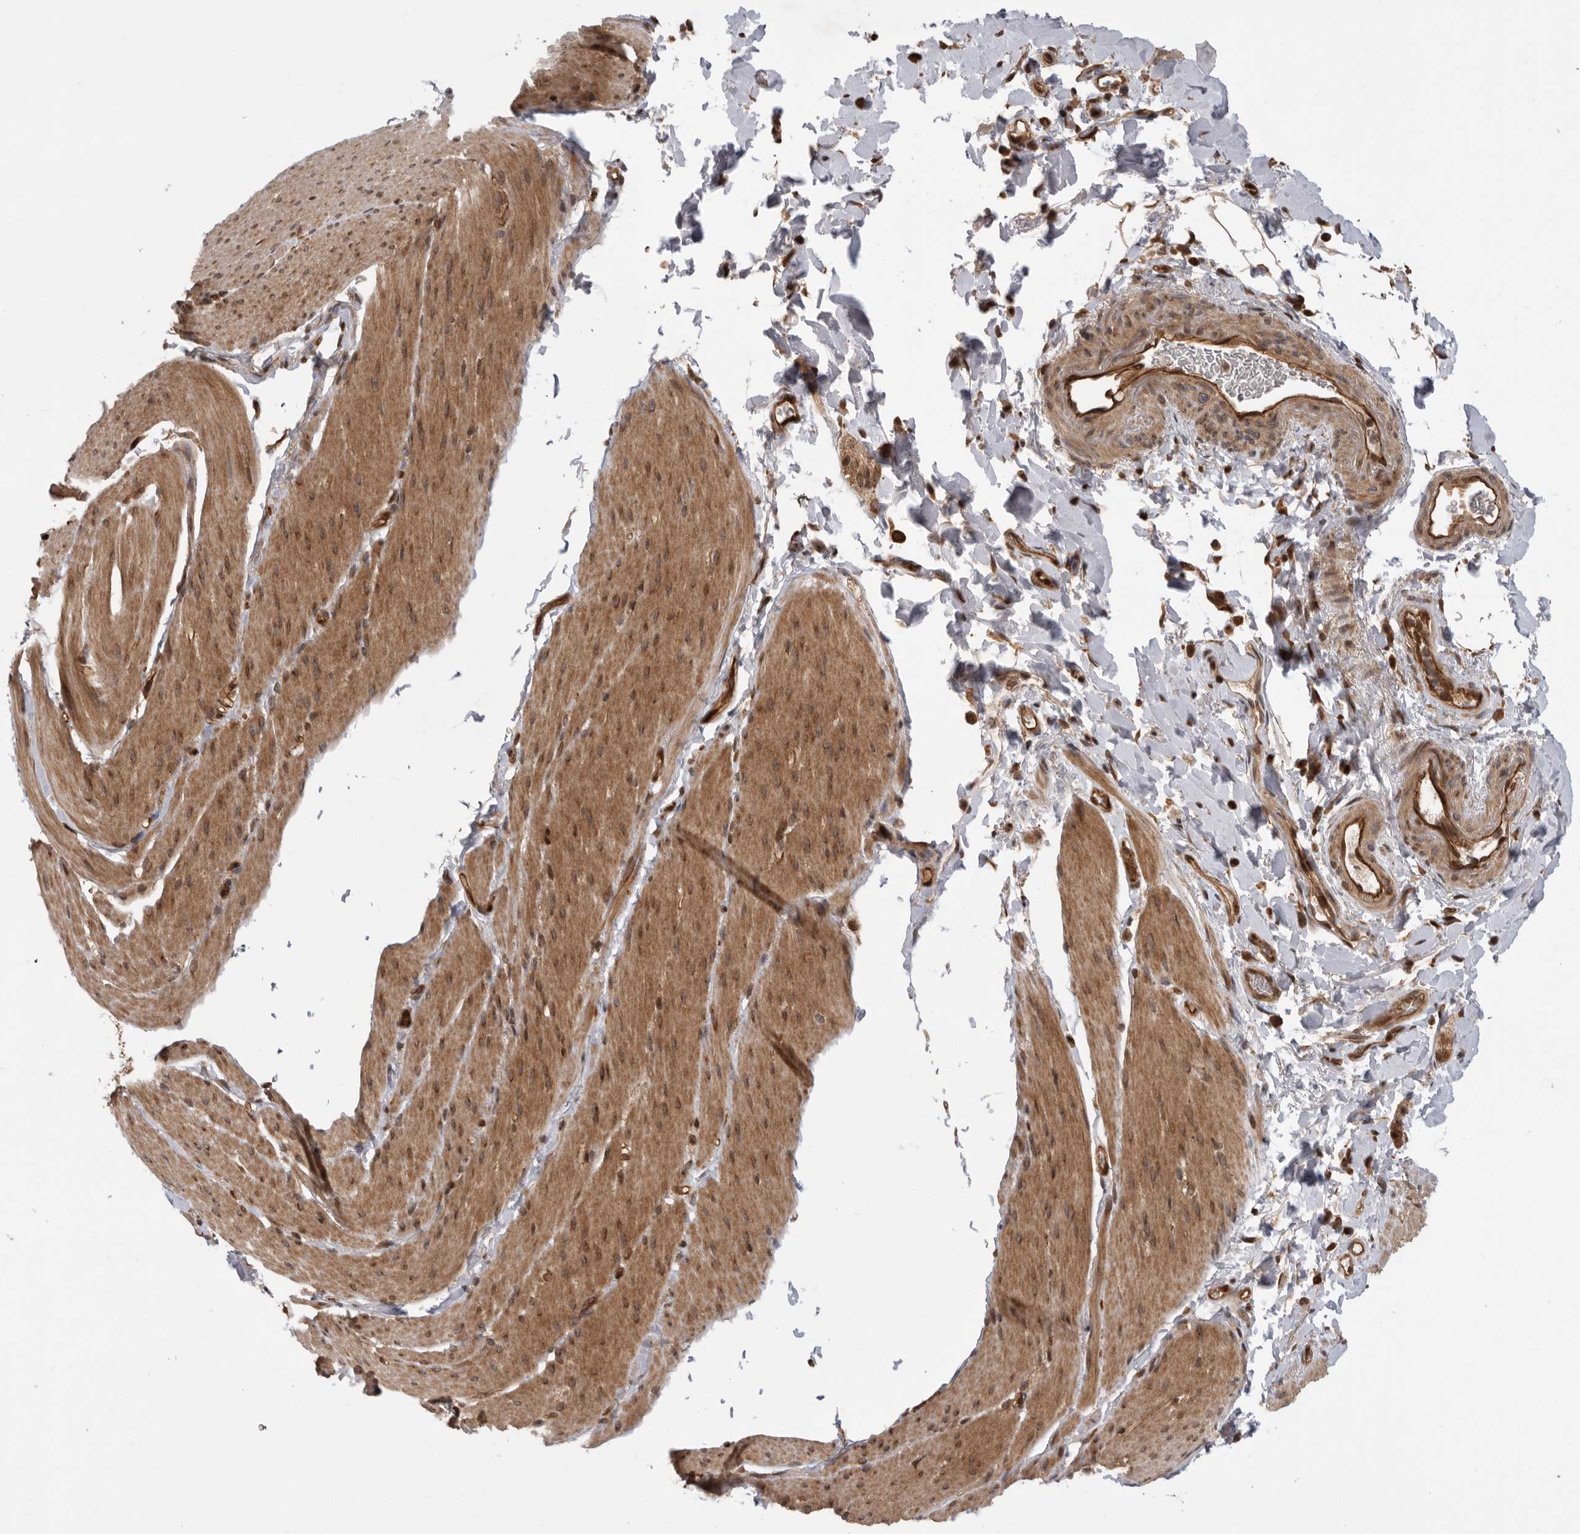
{"staining": {"intensity": "moderate", "quantity": ">75%", "location": "cytoplasmic/membranous,nuclear"}, "tissue": "smooth muscle", "cell_type": "Smooth muscle cells", "image_type": "normal", "snomed": [{"axis": "morphology", "description": "Normal tissue, NOS"}, {"axis": "topography", "description": "Smooth muscle"}, {"axis": "topography", "description": "Small intestine"}], "caption": "Protein positivity by IHC demonstrates moderate cytoplasmic/membranous,nuclear expression in approximately >75% of smooth muscle cells in benign smooth muscle. Nuclei are stained in blue.", "gene": "DHDDS", "patient": {"sex": "female", "age": 84}}